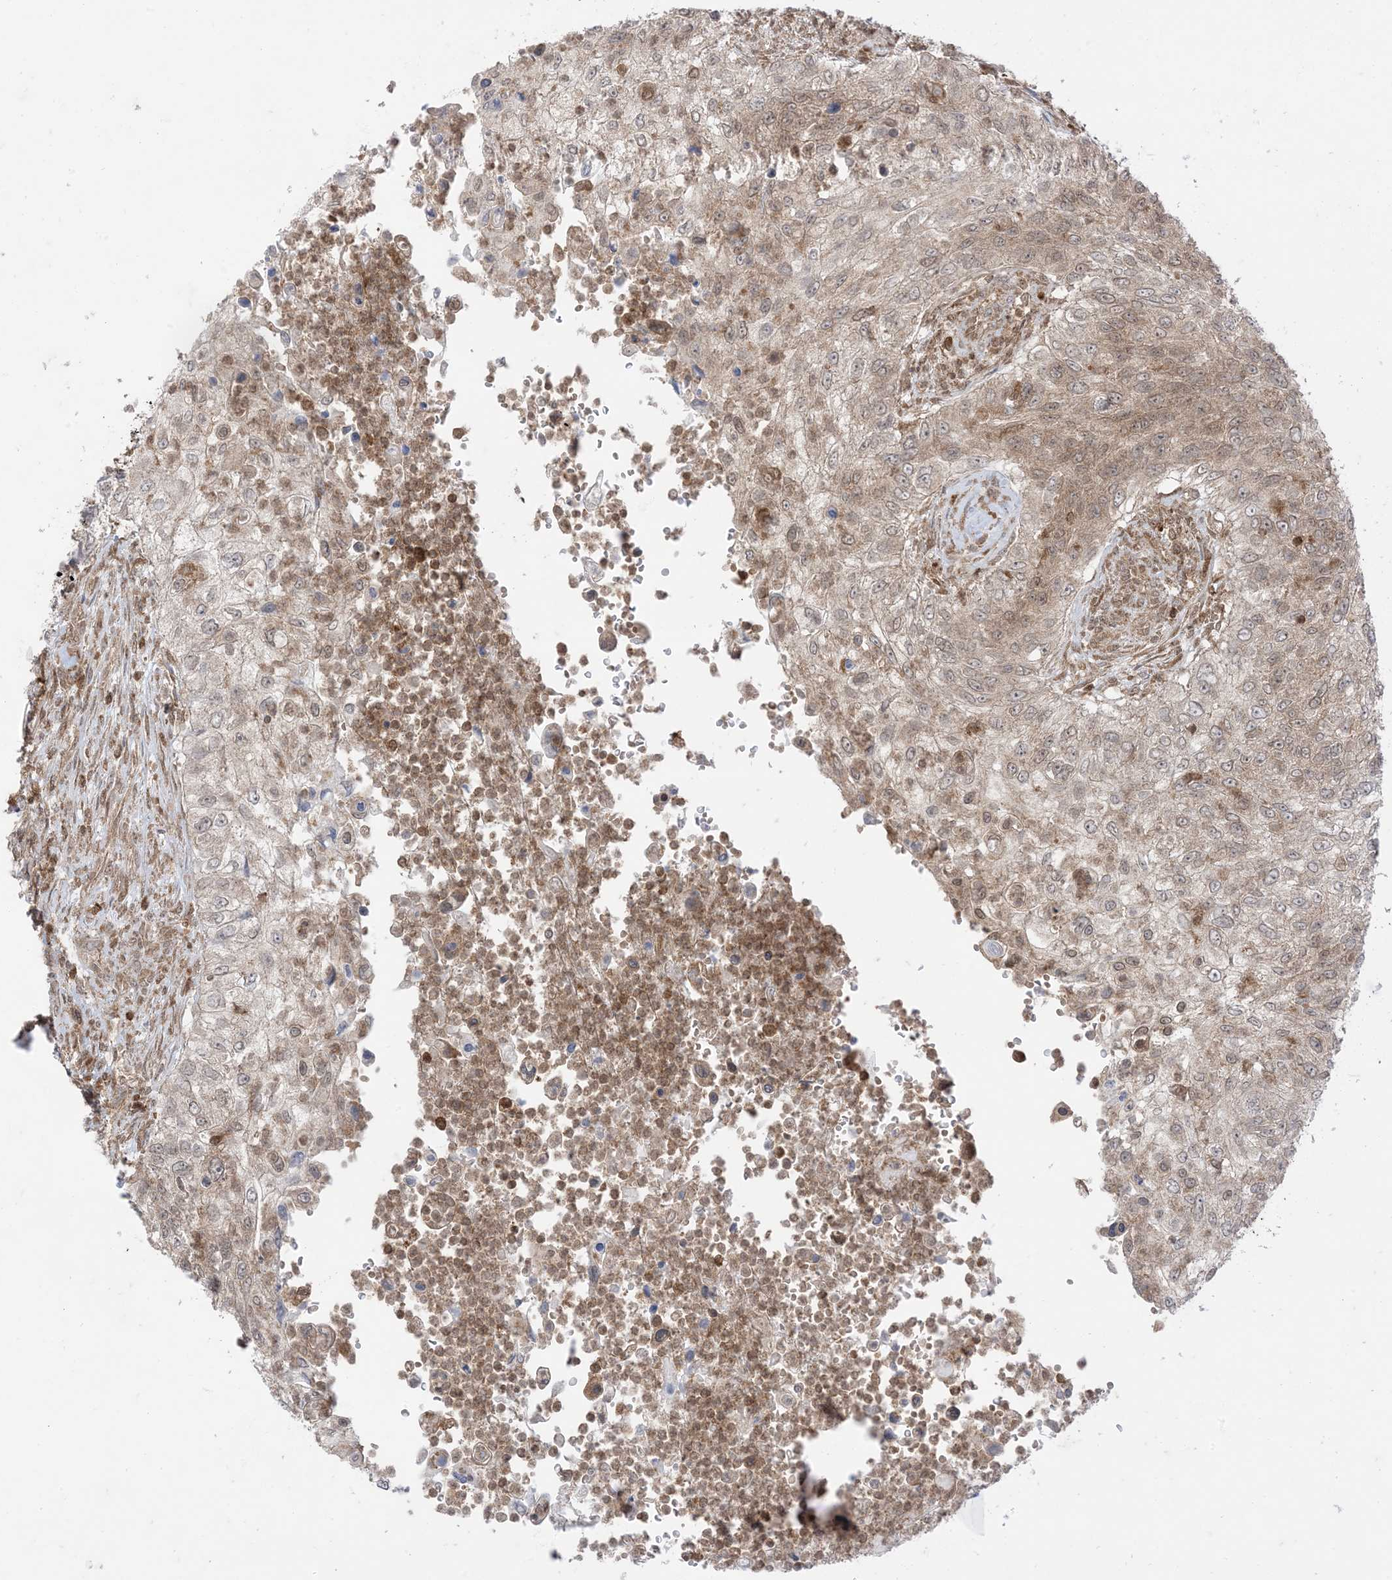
{"staining": {"intensity": "weak", "quantity": "25%-75%", "location": "cytoplasmic/membranous"}, "tissue": "urothelial cancer", "cell_type": "Tumor cells", "image_type": "cancer", "snomed": [{"axis": "morphology", "description": "Urothelial carcinoma, High grade"}, {"axis": "topography", "description": "Urinary bladder"}], "caption": "IHC image of neoplastic tissue: human urothelial carcinoma (high-grade) stained using IHC displays low levels of weak protein expression localized specifically in the cytoplasmic/membranous of tumor cells, appearing as a cytoplasmic/membranous brown color.", "gene": "PTPA", "patient": {"sex": "female", "age": 60}}